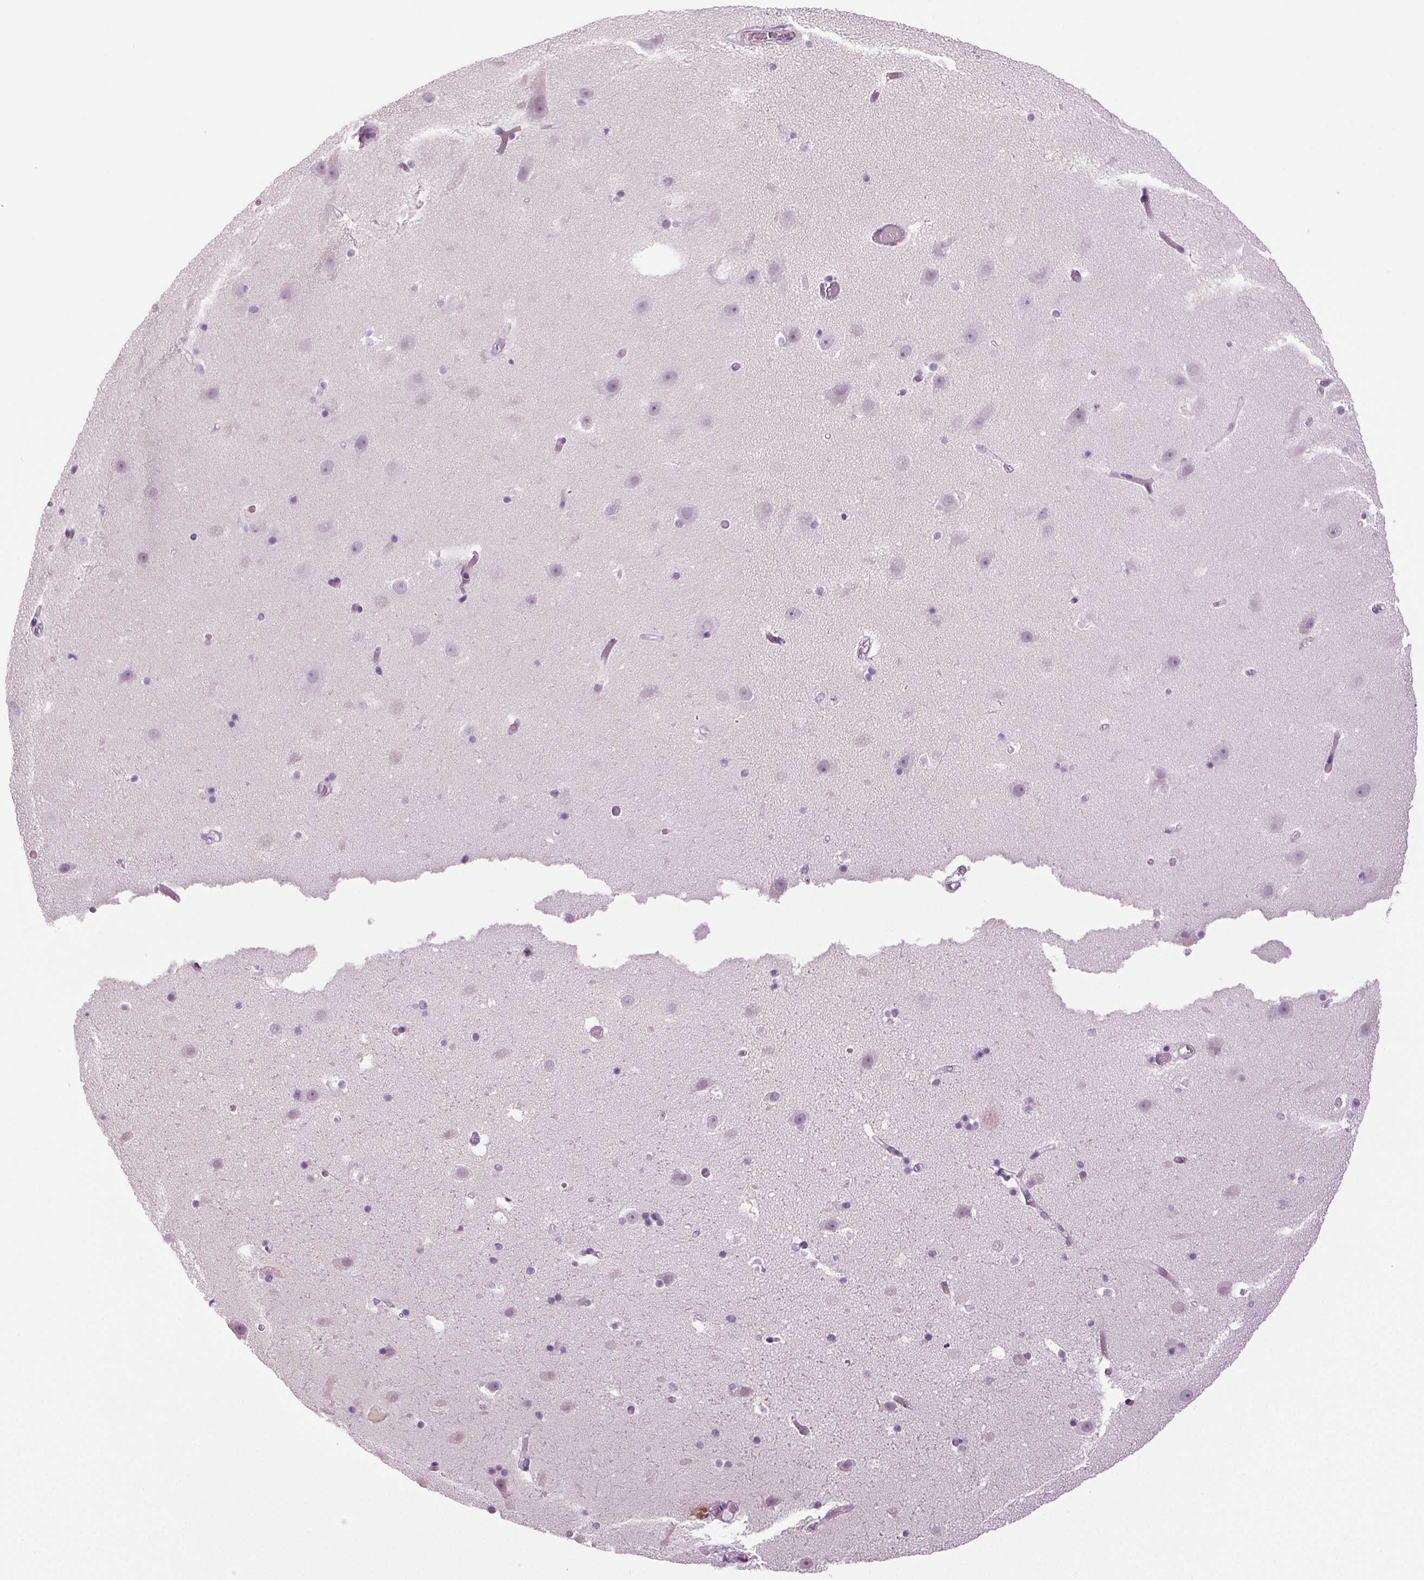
{"staining": {"intensity": "negative", "quantity": "none", "location": "none"}, "tissue": "hippocampus", "cell_type": "Glial cells", "image_type": "normal", "snomed": [{"axis": "morphology", "description": "Normal tissue, NOS"}, {"axis": "topography", "description": "Hippocampus"}], "caption": "An IHC photomicrograph of normal hippocampus is shown. There is no staining in glial cells of hippocampus.", "gene": "DNAH12", "patient": {"sex": "male", "age": 26}}